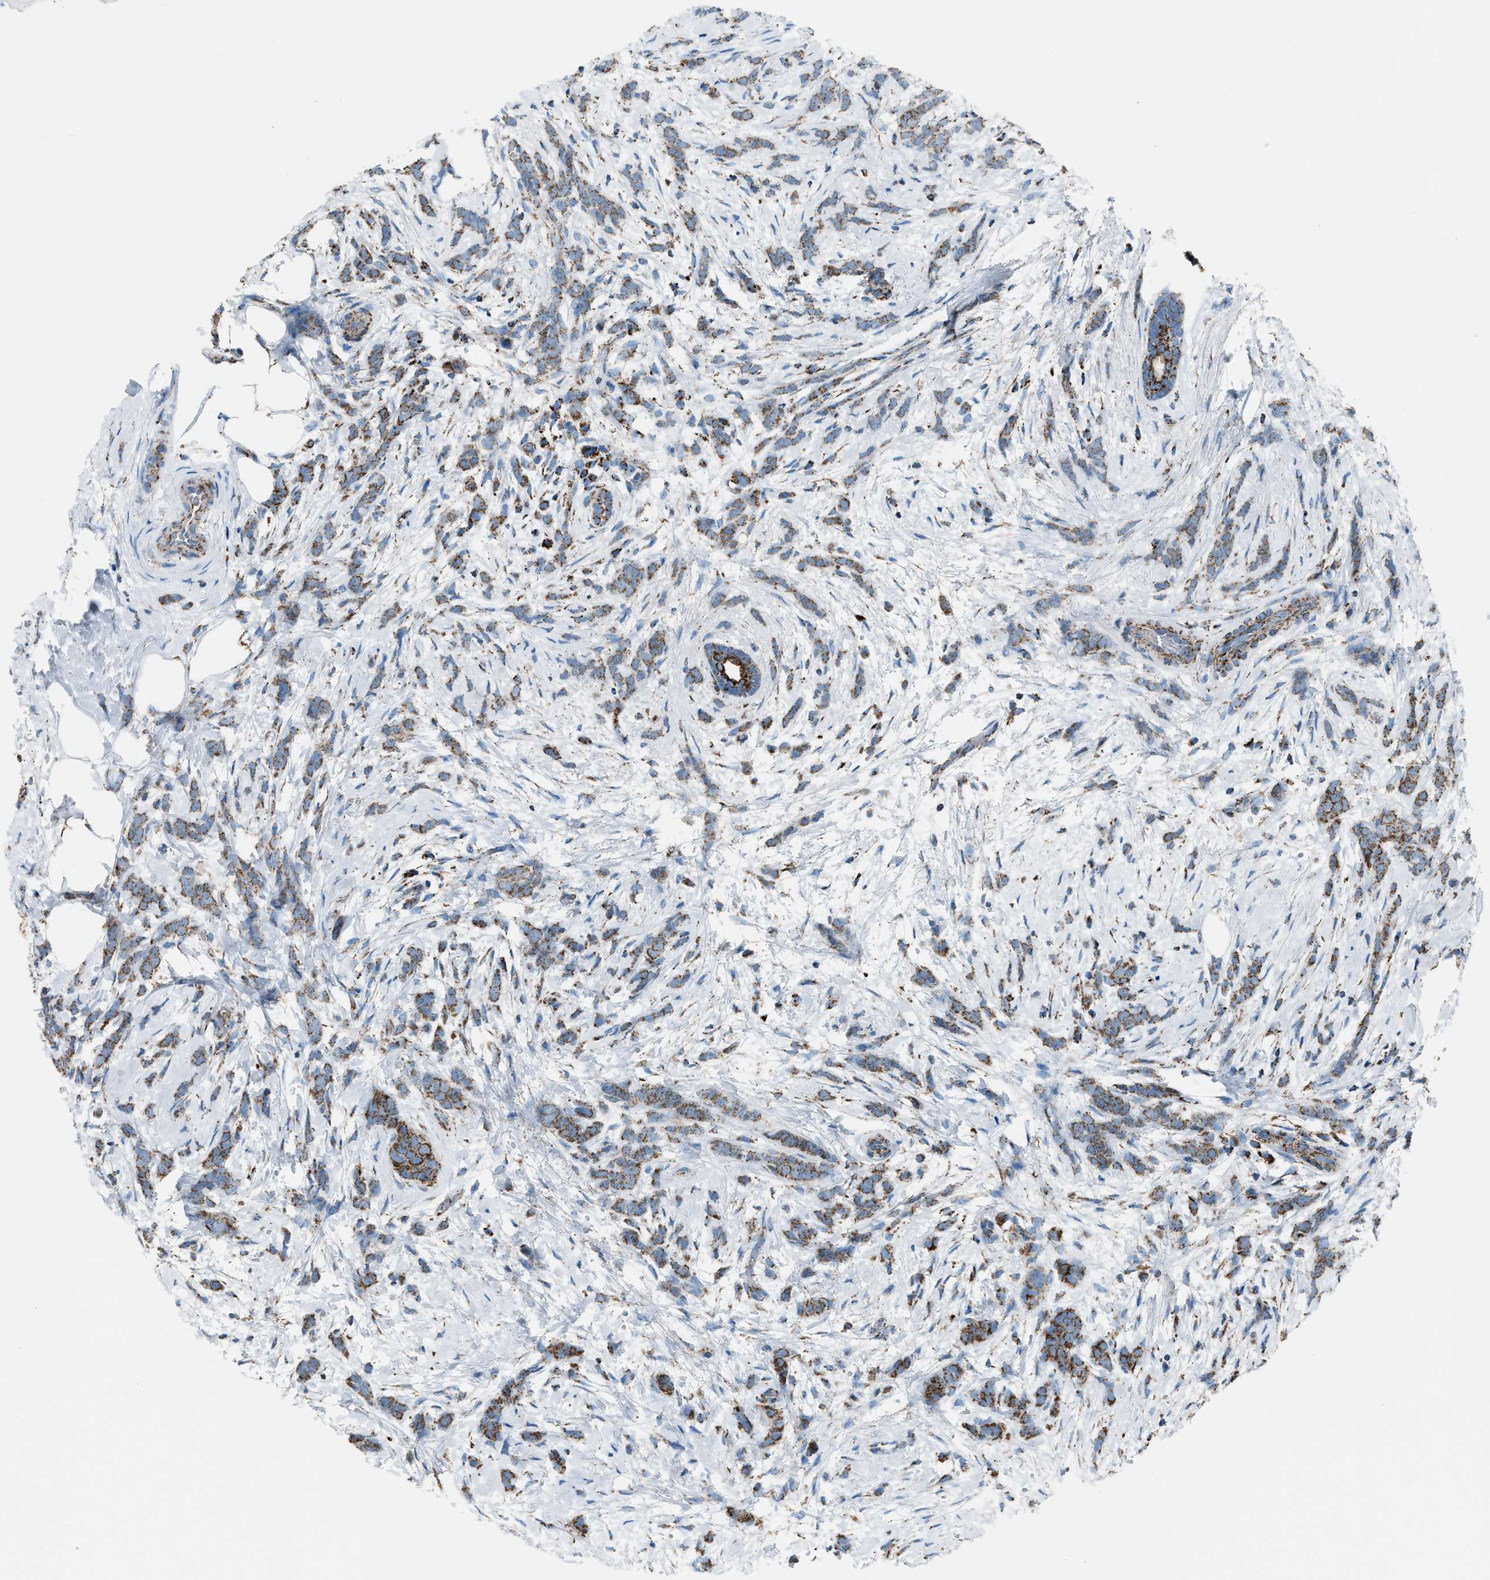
{"staining": {"intensity": "moderate", "quantity": ">75%", "location": "cytoplasmic/membranous"}, "tissue": "breast cancer", "cell_type": "Tumor cells", "image_type": "cancer", "snomed": [{"axis": "morphology", "description": "Lobular carcinoma, in situ"}, {"axis": "morphology", "description": "Lobular carcinoma"}, {"axis": "topography", "description": "Breast"}], "caption": "This is a photomicrograph of IHC staining of lobular carcinoma (breast), which shows moderate staining in the cytoplasmic/membranous of tumor cells.", "gene": "MDH2", "patient": {"sex": "female", "age": 41}}